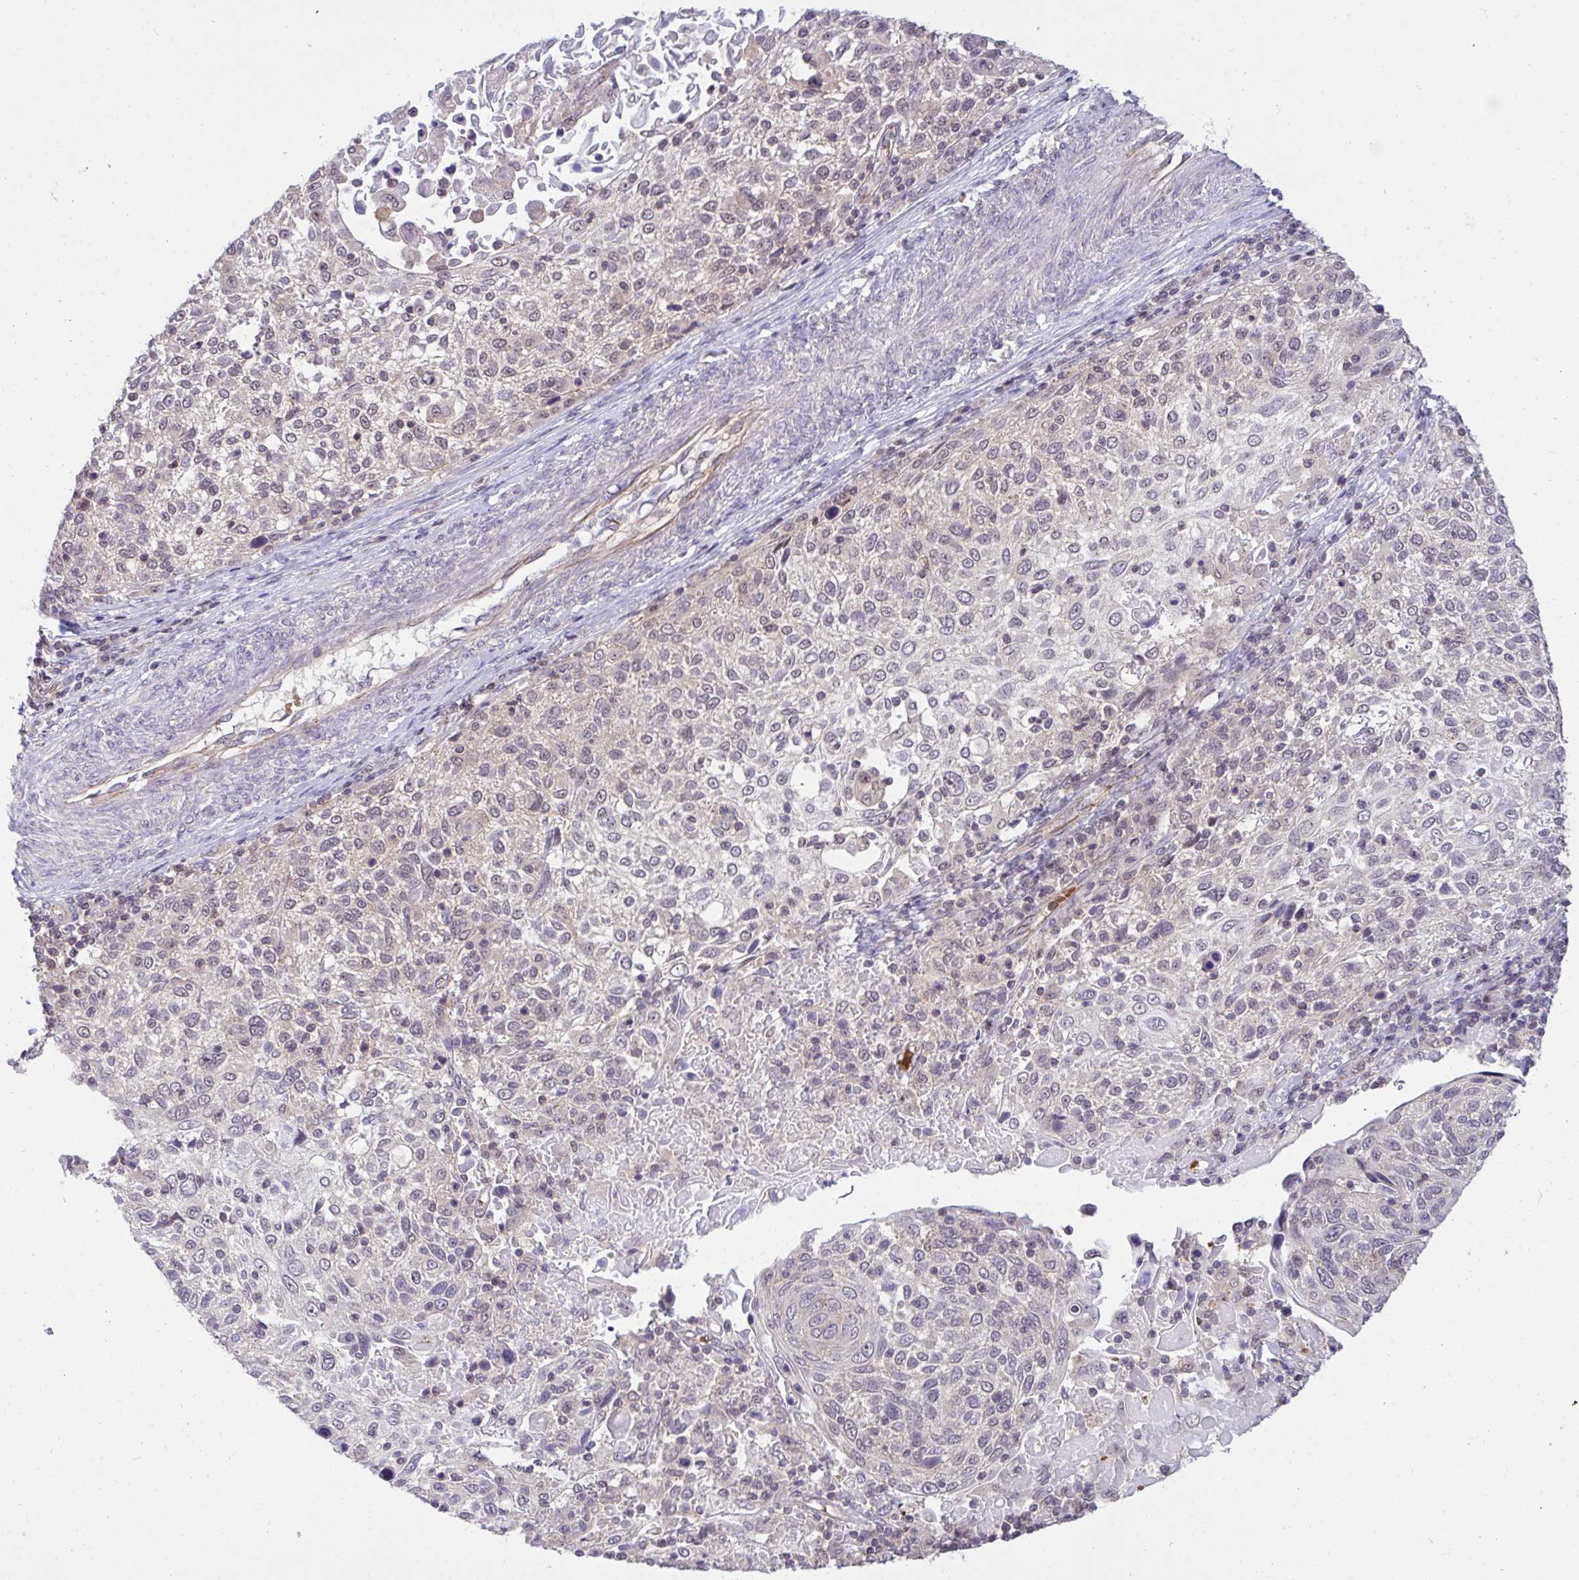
{"staining": {"intensity": "negative", "quantity": "none", "location": "none"}, "tissue": "cervical cancer", "cell_type": "Tumor cells", "image_type": "cancer", "snomed": [{"axis": "morphology", "description": "Squamous cell carcinoma, NOS"}, {"axis": "topography", "description": "Cervix"}], "caption": "Micrograph shows no significant protein expression in tumor cells of cervical squamous cell carcinoma. (DAB IHC, high magnification).", "gene": "PPP1CA", "patient": {"sex": "female", "age": 61}}